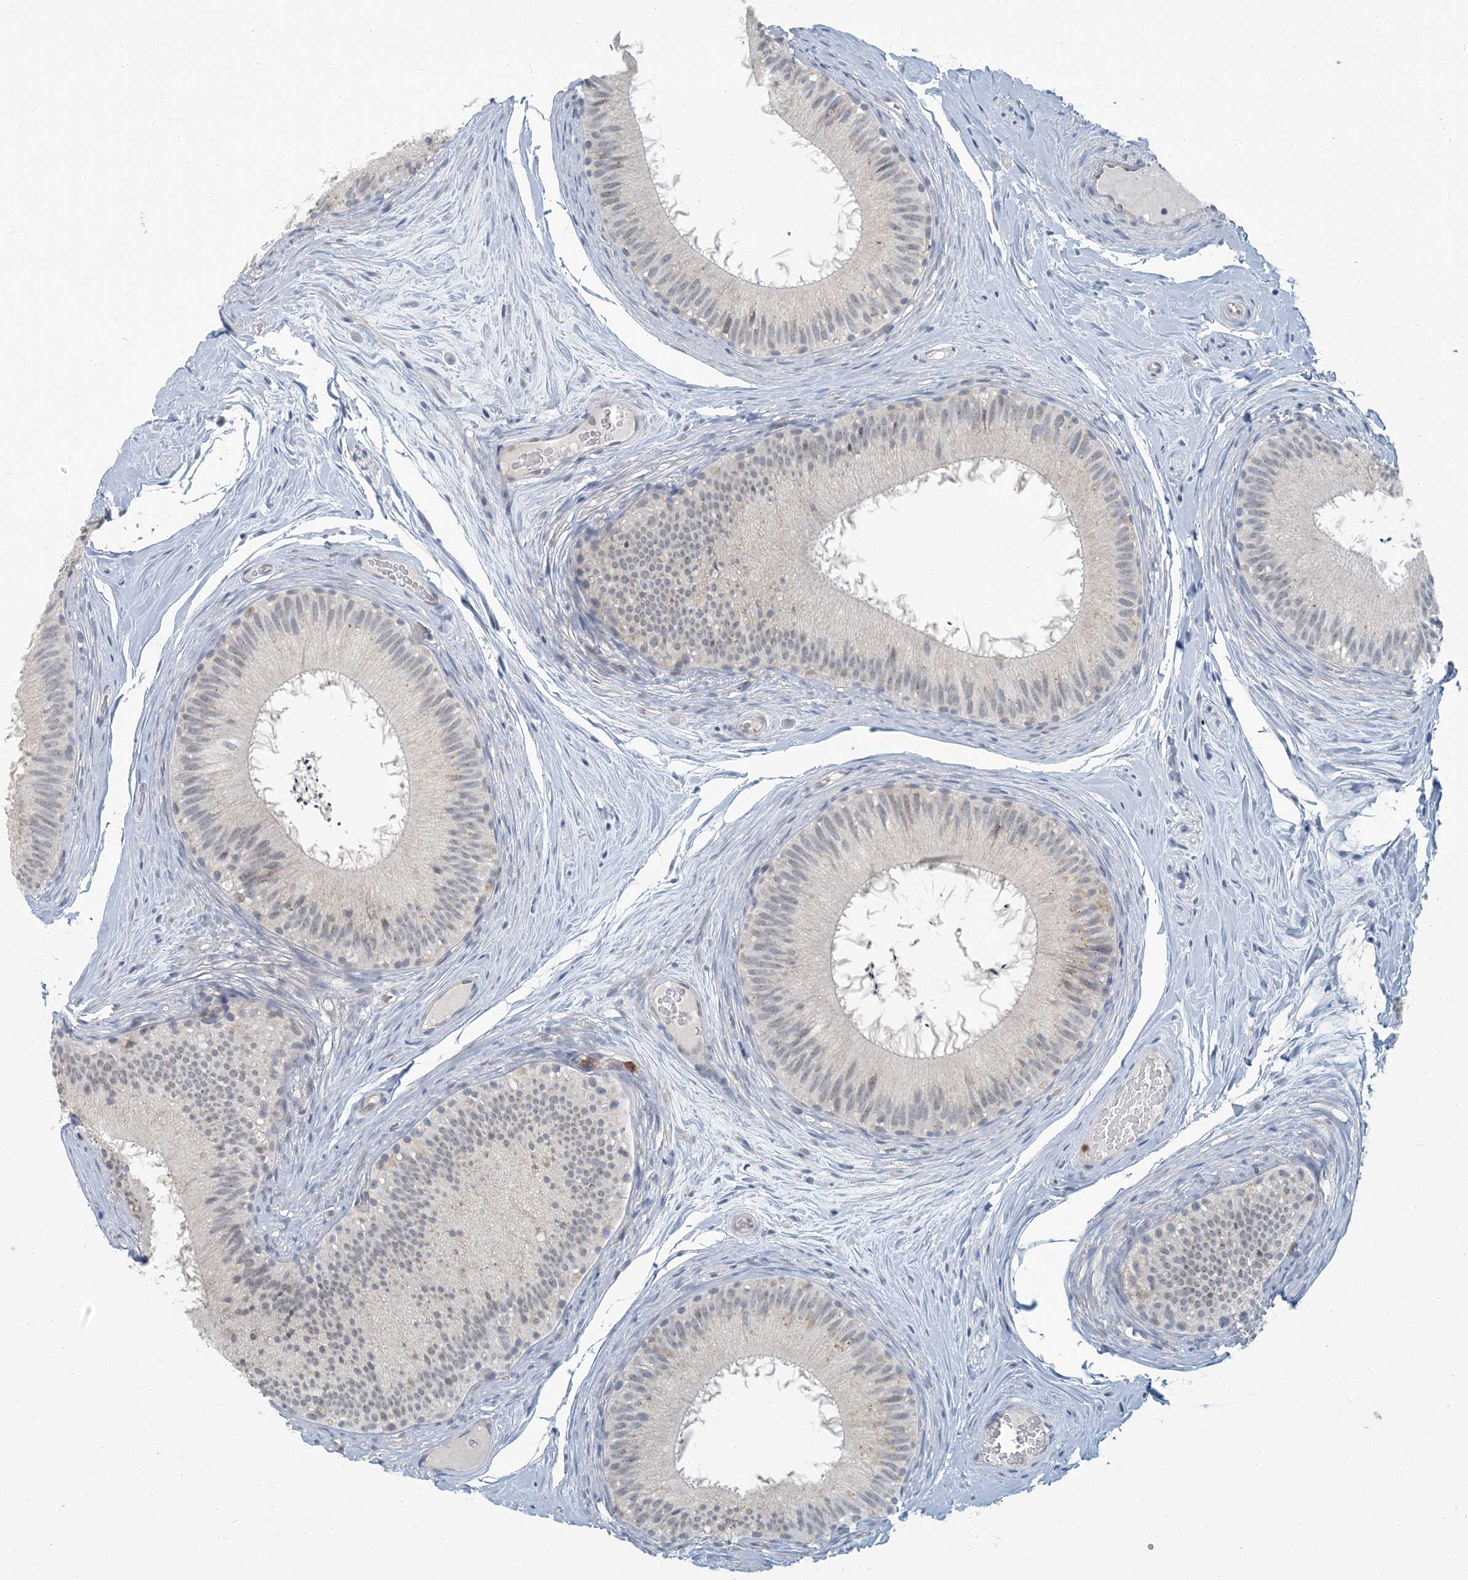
{"staining": {"intensity": "negative", "quantity": "none", "location": "none"}, "tissue": "epididymis", "cell_type": "Glandular cells", "image_type": "normal", "snomed": [{"axis": "morphology", "description": "Normal tissue, NOS"}, {"axis": "topography", "description": "Epididymis"}], "caption": "Immunohistochemistry image of normal epididymis: epididymis stained with DAB (3,3'-diaminobenzidine) reveals no significant protein expression in glandular cells. (DAB immunohistochemistry (IHC) visualized using brightfield microscopy, high magnification).", "gene": "EPHA4", "patient": {"sex": "male", "age": 50}}